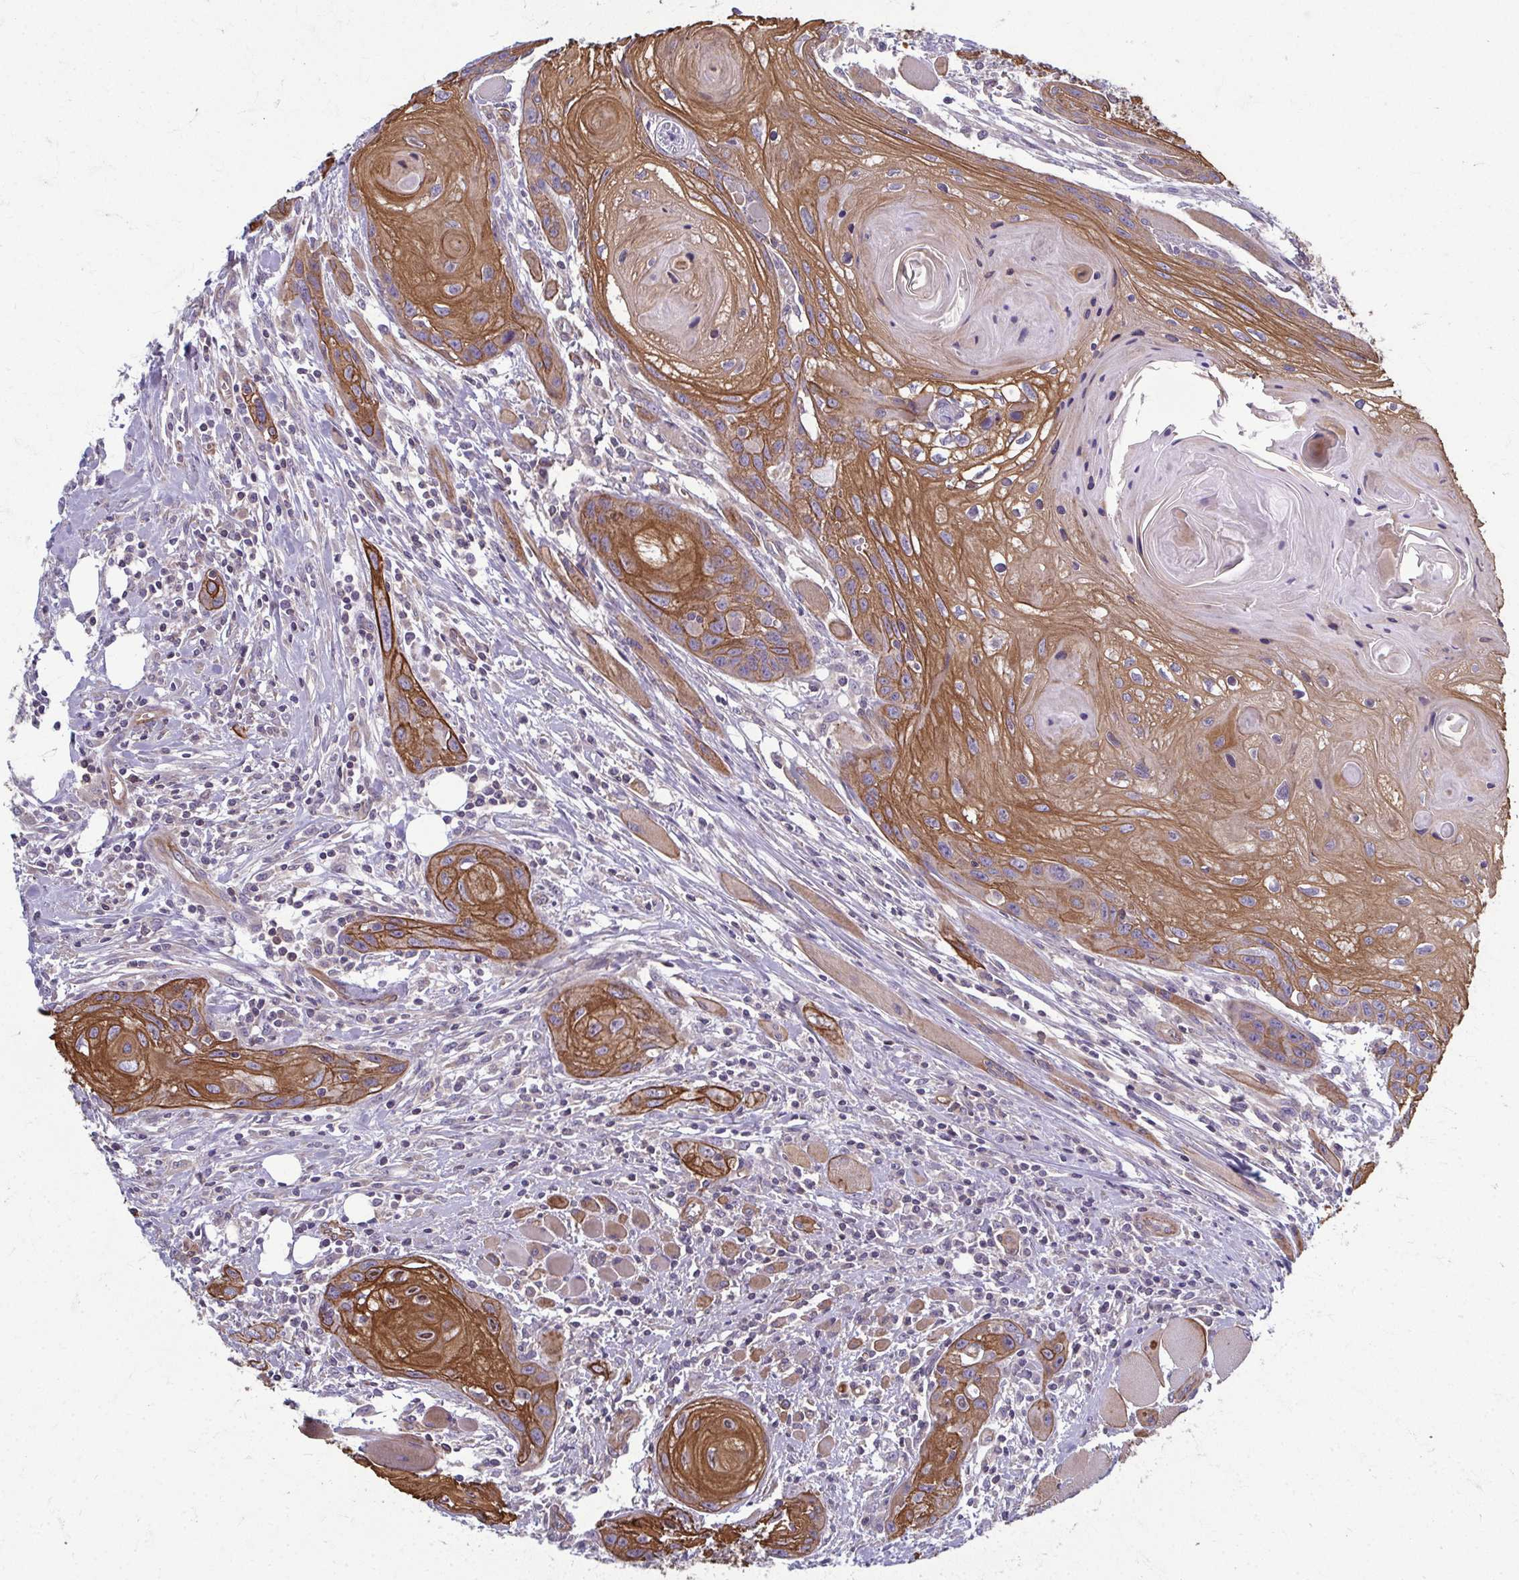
{"staining": {"intensity": "moderate", "quantity": ">75%", "location": "cytoplasmic/membranous"}, "tissue": "head and neck cancer", "cell_type": "Tumor cells", "image_type": "cancer", "snomed": [{"axis": "morphology", "description": "Squamous cell carcinoma, NOS"}, {"axis": "topography", "description": "Oral tissue"}, {"axis": "topography", "description": "Head-Neck"}], "caption": "Tumor cells display moderate cytoplasmic/membranous positivity in approximately >75% of cells in head and neck squamous cell carcinoma. The staining is performed using DAB (3,3'-diaminobenzidine) brown chromogen to label protein expression. The nuclei are counter-stained blue using hematoxylin.", "gene": "EID2B", "patient": {"sex": "male", "age": 58}}